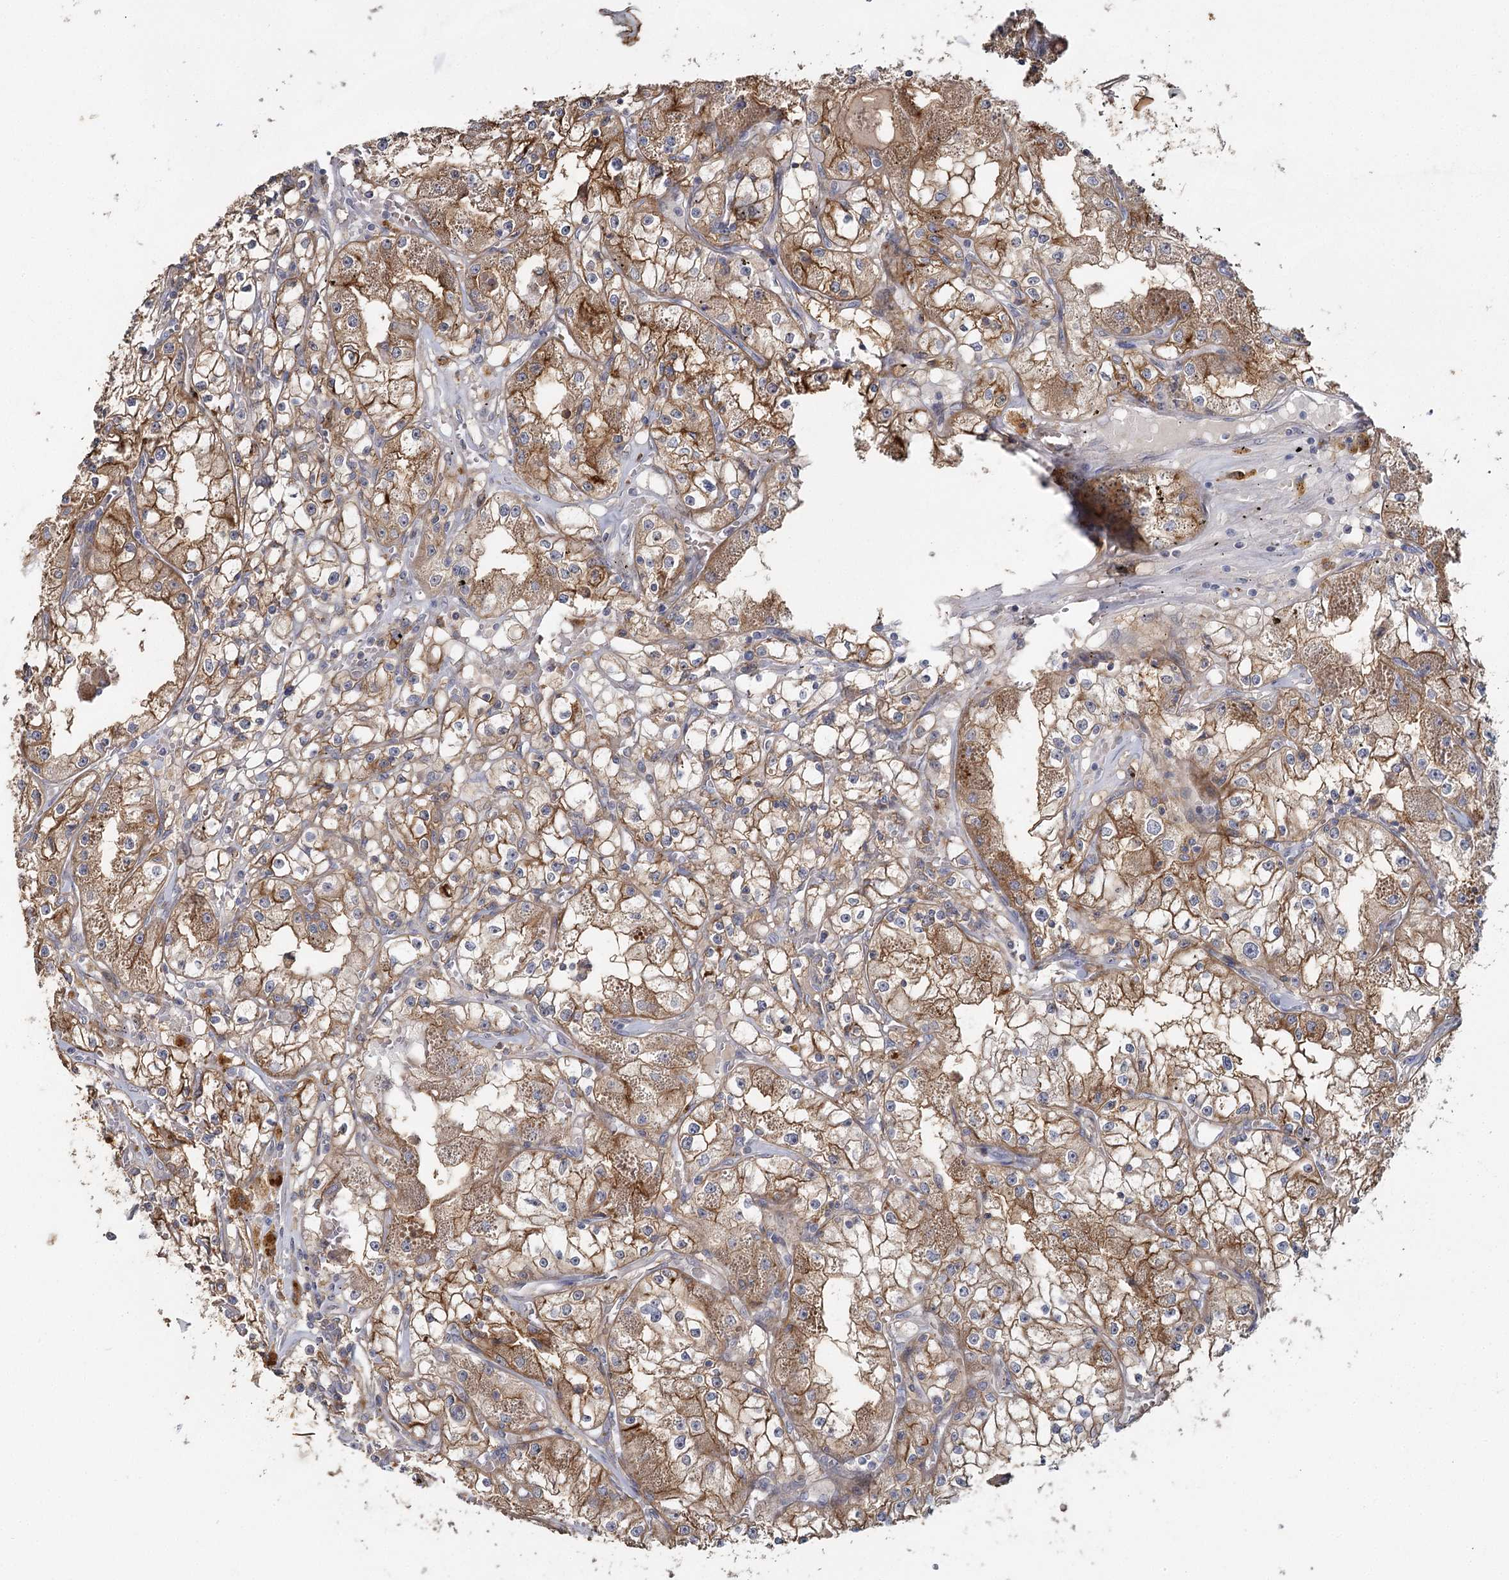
{"staining": {"intensity": "moderate", "quantity": ">75%", "location": "cytoplasmic/membranous"}, "tissue": "renal cancer", "cell_type": "Tumor cells", "image_type": "cancer", "snomed": [{"axis": "morphology", "description": "Adenocarcinoma, NOS"}, {"axis": "topography", "description": "Kidney"}], "caption": "About >75% of tumor cells in renal cancer (adenocarcinoma) exhibit moderate cytoplasmic/membranous protein expression as visualized by brown immunohistochemical staining.", "gene": "ANGPTL5", "patient": {"sex": "male", "age": 56}}